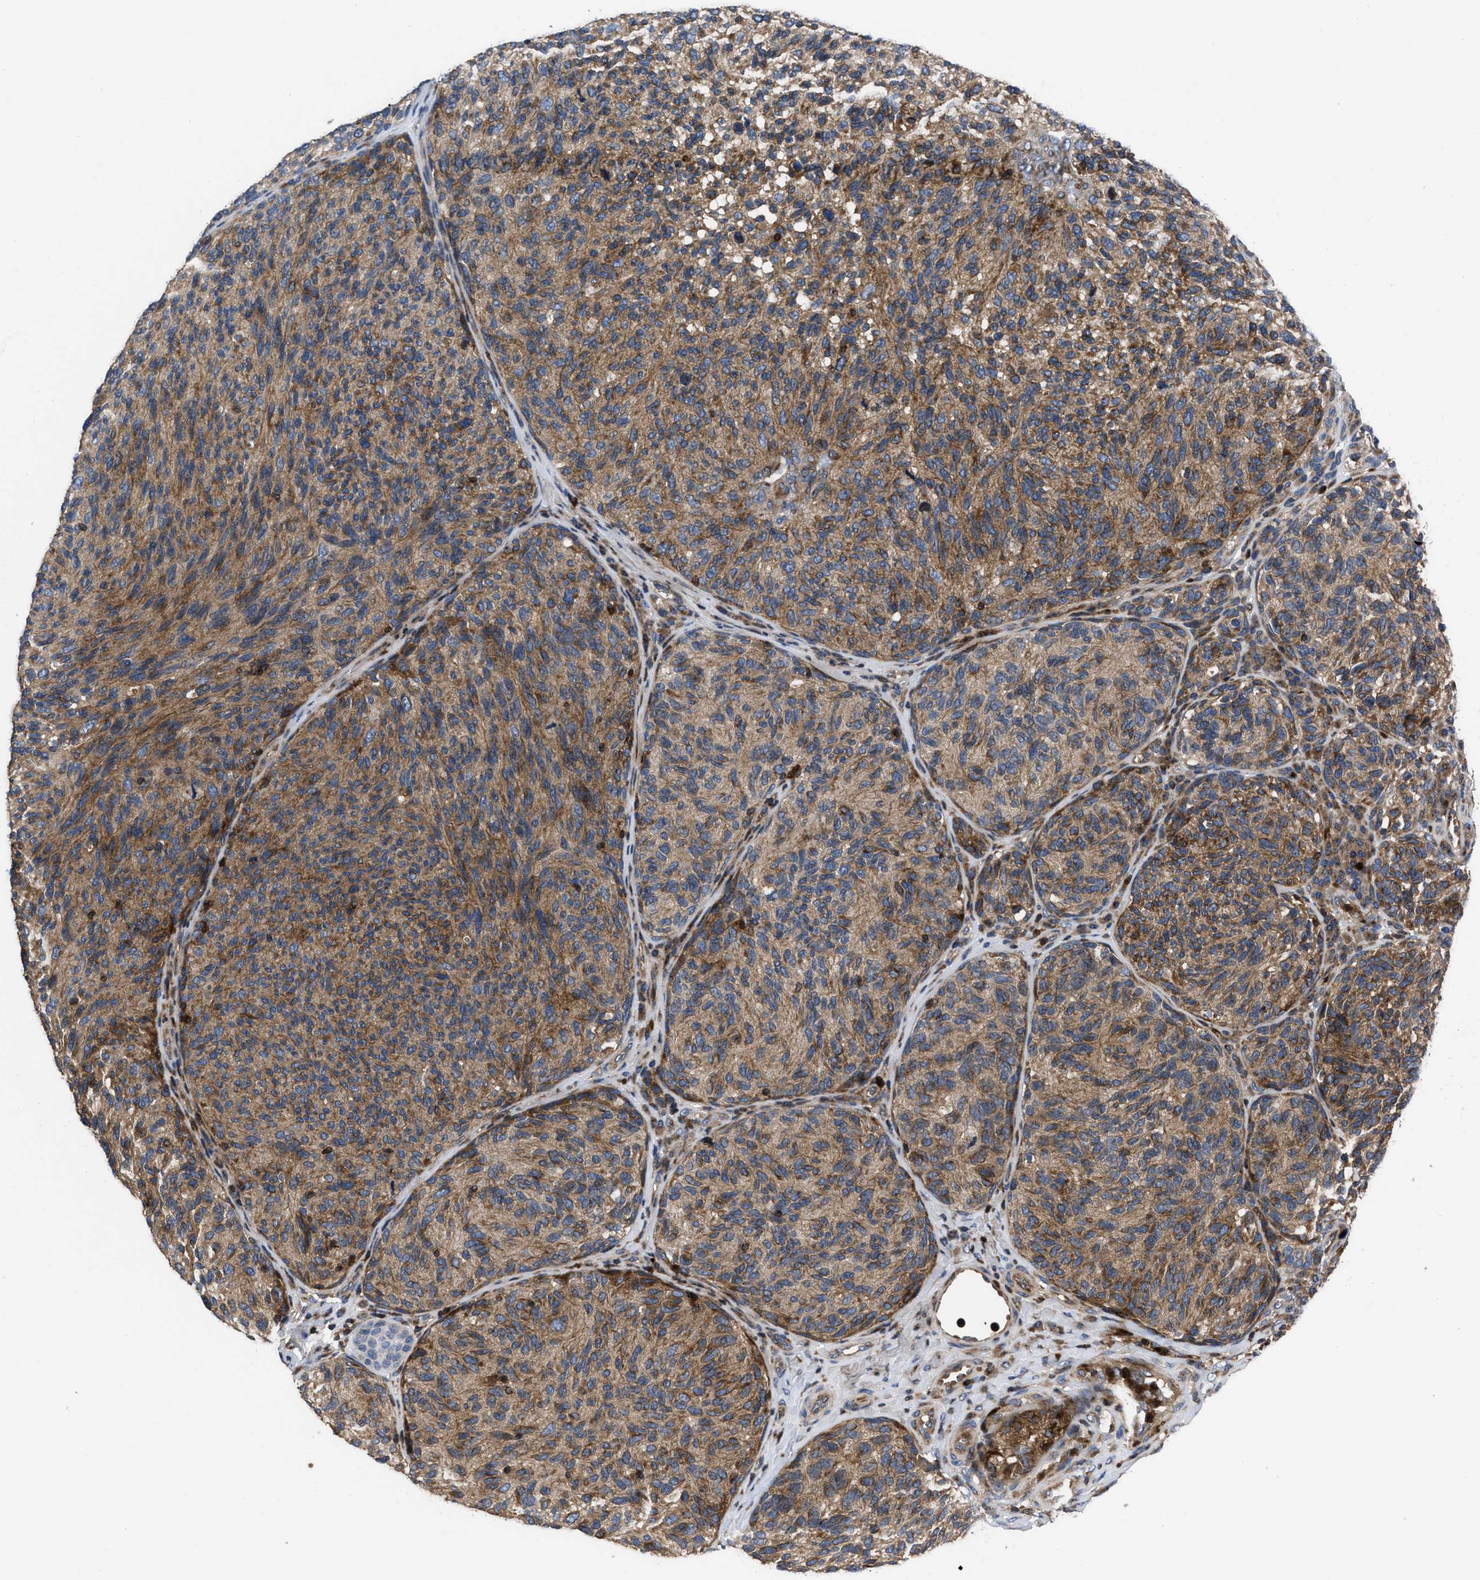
{"staining": {"intensity": "moderate", "quantity": ">75%", "location": "cytoplasmic/membranous"}, "tissue": "melanoma", "cell_type": "Tumor cells", "image_type": "cancer", "snomed": [{"axis": "morphology", "description": "Malignant melanoma, NOS"}, {"axis": "topography", "description": "Skin"}], "caption": "Immunohistochemical staining of human melanoma demonstrates medium levels of moderate cytoplasmic/membranous expression in about >75% of tumor cells. (brown staining indicates protein expression, while blue staining denotes nuclei).", "gene": "YBEY", "patient": {"sex": "female", "age": 73}}